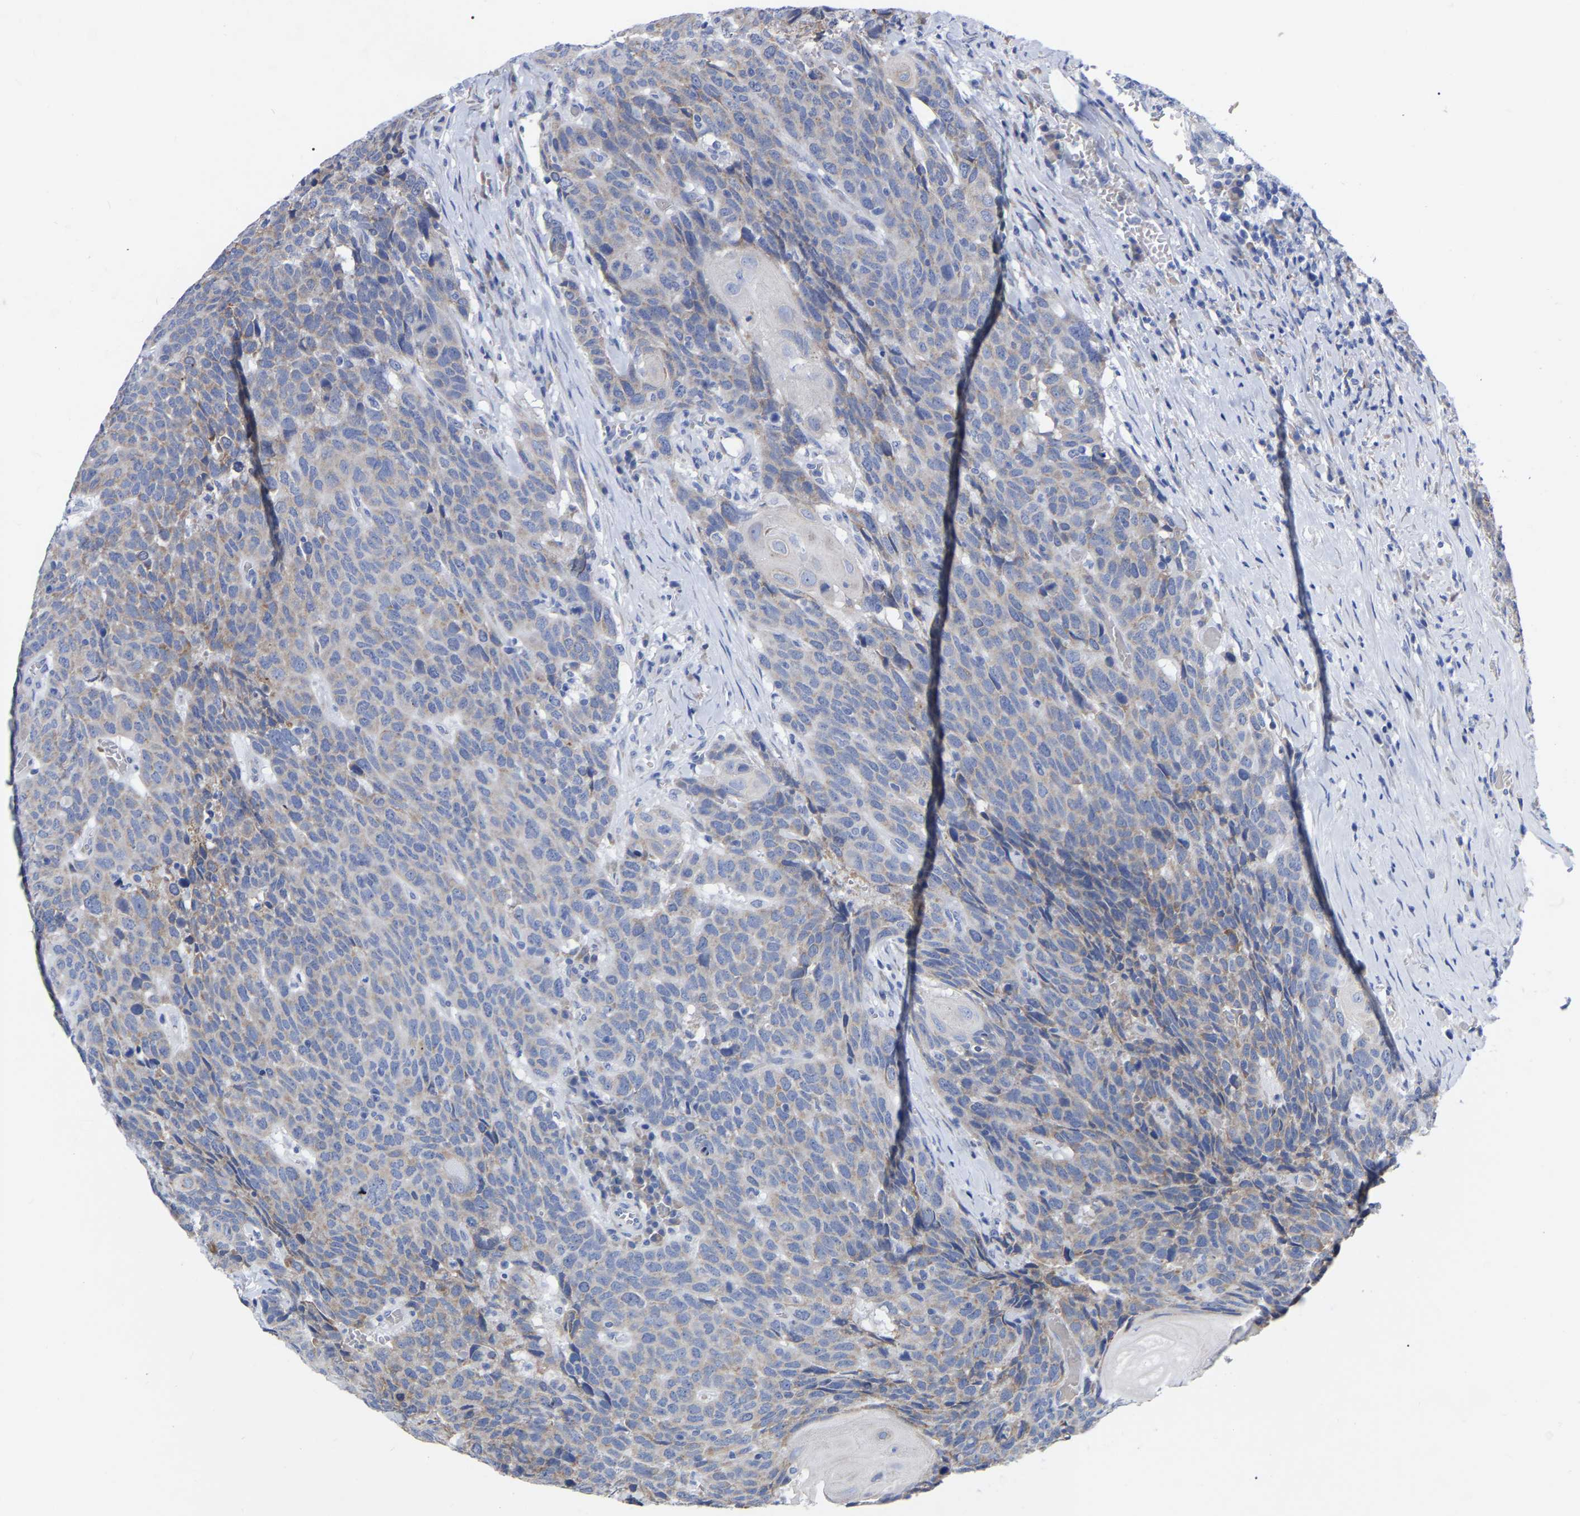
{"staining": {"intensity": "weak", "quantity": "<25%", "location": "cytoplasmic/membranous"}, "tissue": "head and neck cancer", "cell_type": "Tumor cells", "image_type": "cancer", "snomed": [{"axis": "morphology", "description": "Squamous cell carcinoma, NOS"}, {"axis": "topography", "description": "Head-Neck"}], "caption": "Immunohistochemical staining of human squamous cell carcinoma (head and neck) demonstrates no significant expression in tumor cells.", "gene": "GDF3", "patient": {"sex": "male", "age": 66}}